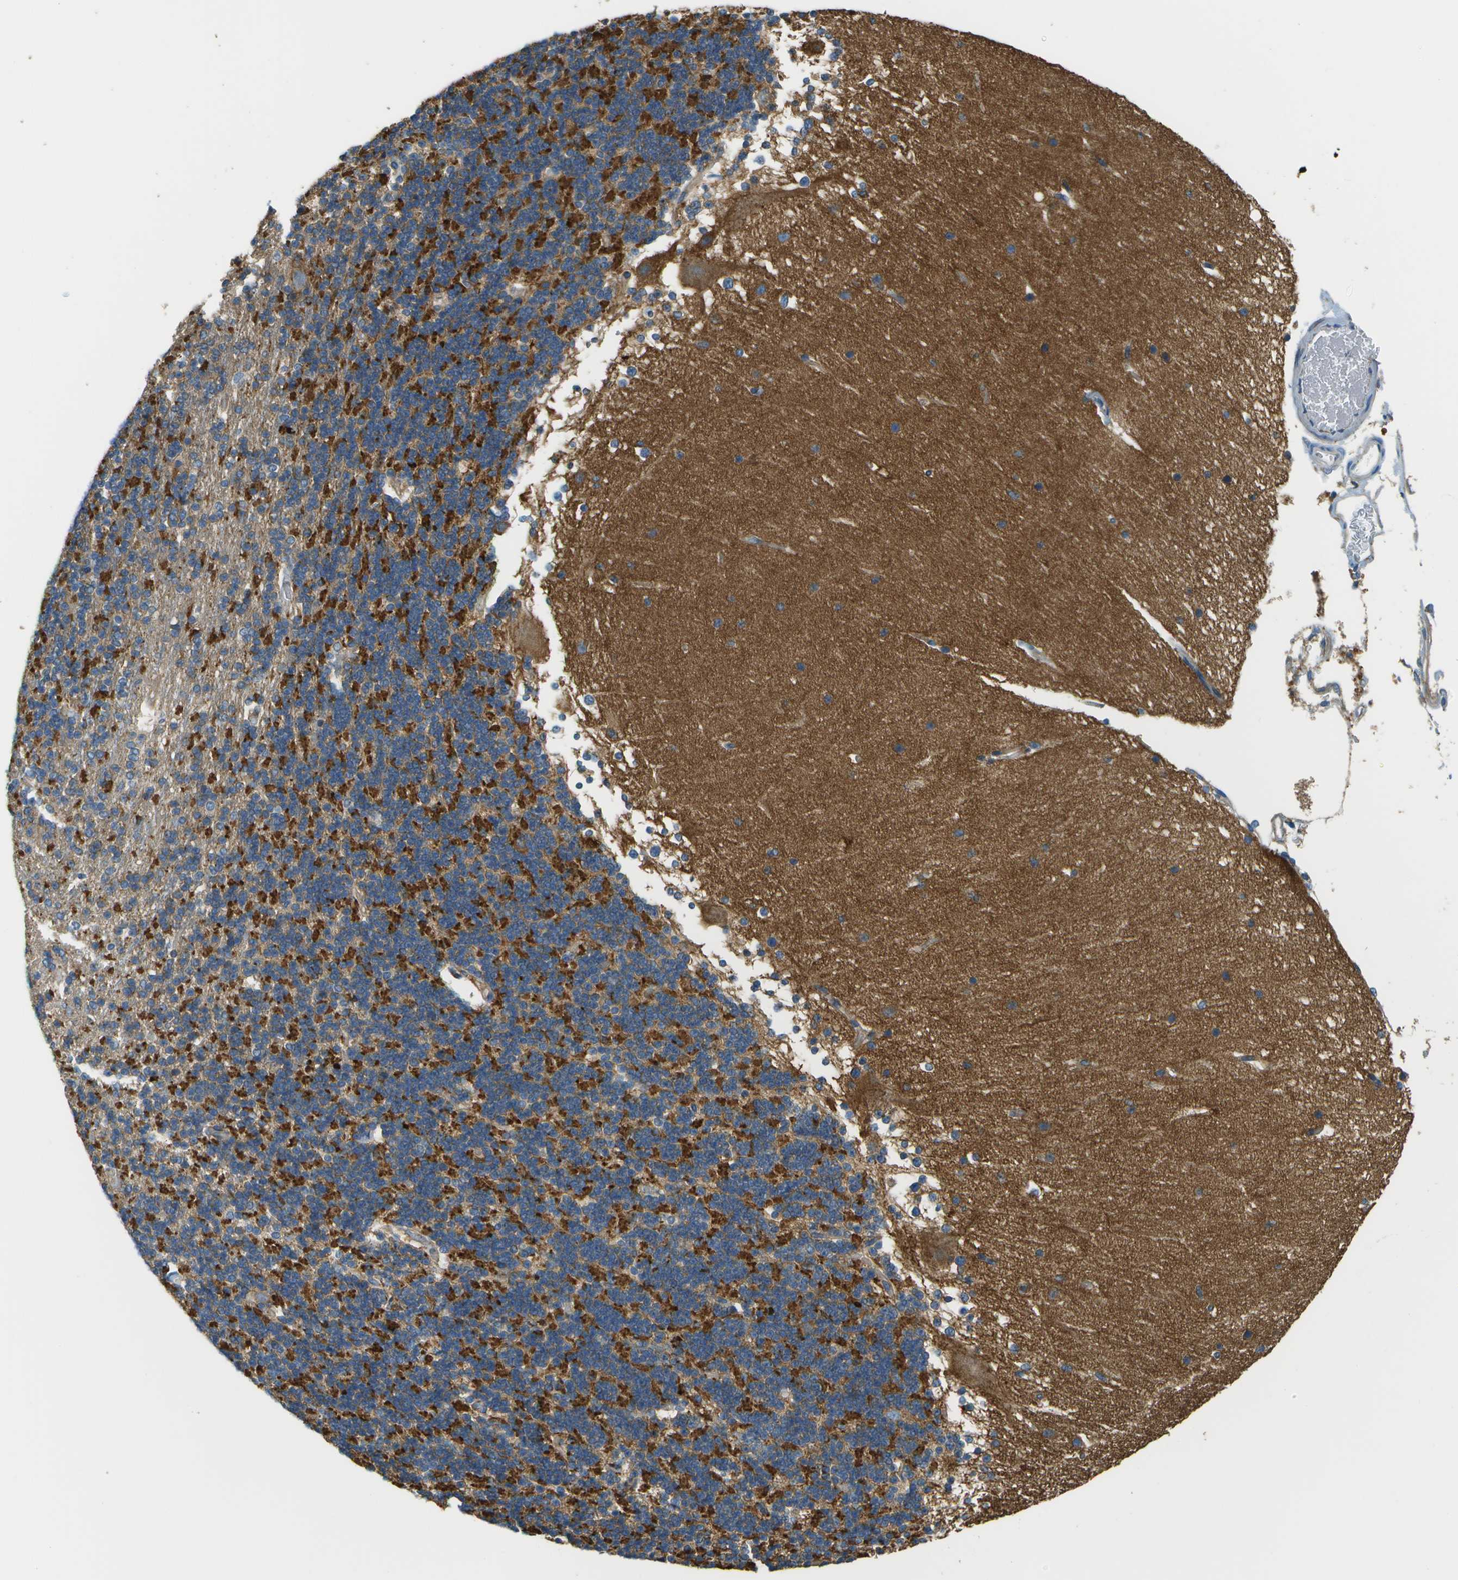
{"staining": {"intensity": "strong", "quantity": "25%-75%", "location": "cytoplasmic/membranous"}, "tissue": "cerebellum", "cell_type": "Cells in granular layer", "image_type": "normal", "snomed": [{"axis": "morphology", "description": "Normal tissue, NOS"}, {"axis": "topography", "description": "Cerebellum"}], "caption": "Cells in granular layer demonstrate strong cytoplasmic/membranous expression in about 25%-75% of cells in normal cerebellum. (Brightfield microscopy of DAB IHC at high magnification).", "gene": "CLTC", "patient": {"sex": "female", "age": 19}}